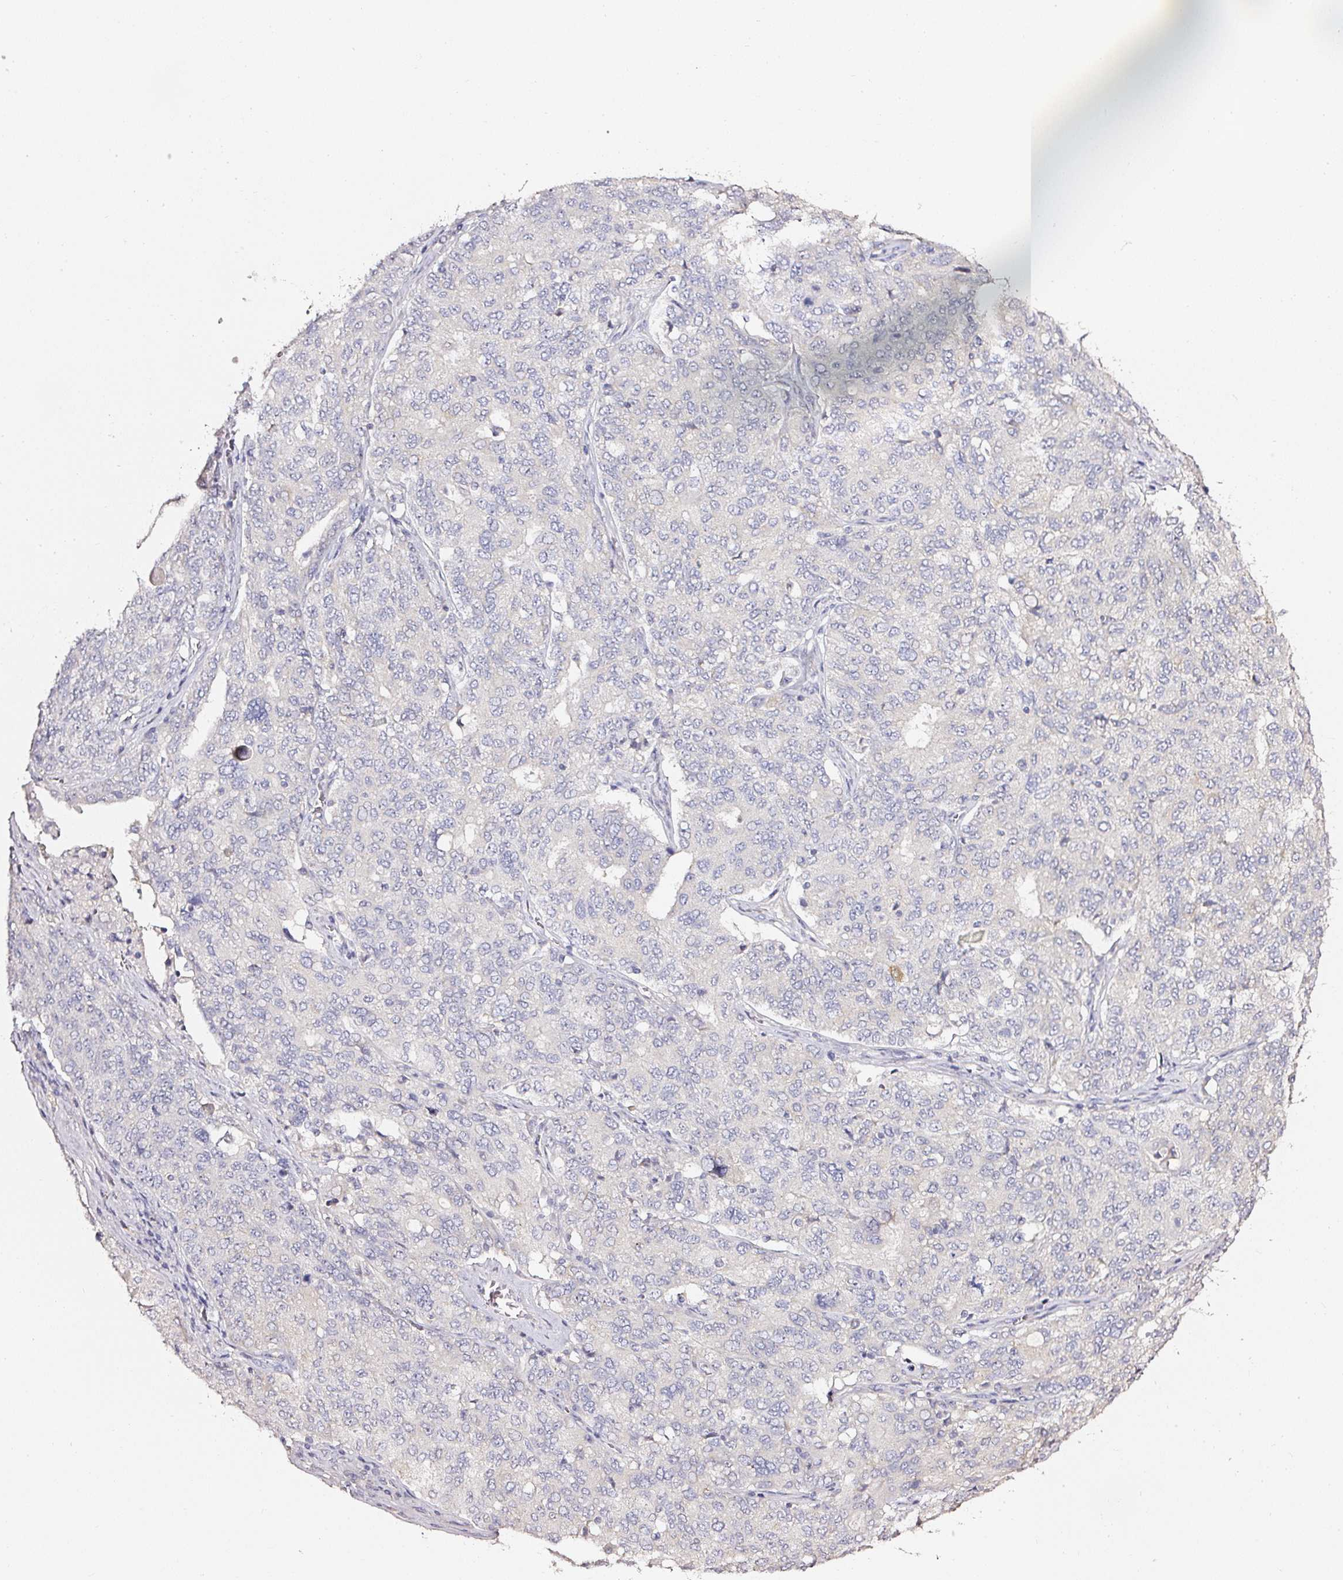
{"staining": {"intensity": "negative", "quantity": "none", "location": "none"}, "tissue": "ovarian cancer", "cell_type": "Tumor cells", "image_type": "cancer", "snomed": [{"axis": "morphology", "description": "Carcinoma, endometroid"}, {"axis": "topography", "description": "Ovary"}], "caption": "Ovarian endometroid carcinoma was stained to show a protein in brown. There is no significant expression in tumor cells.", "gene": "NTRK1", "patient": {"sex": "female", "age": 62}}